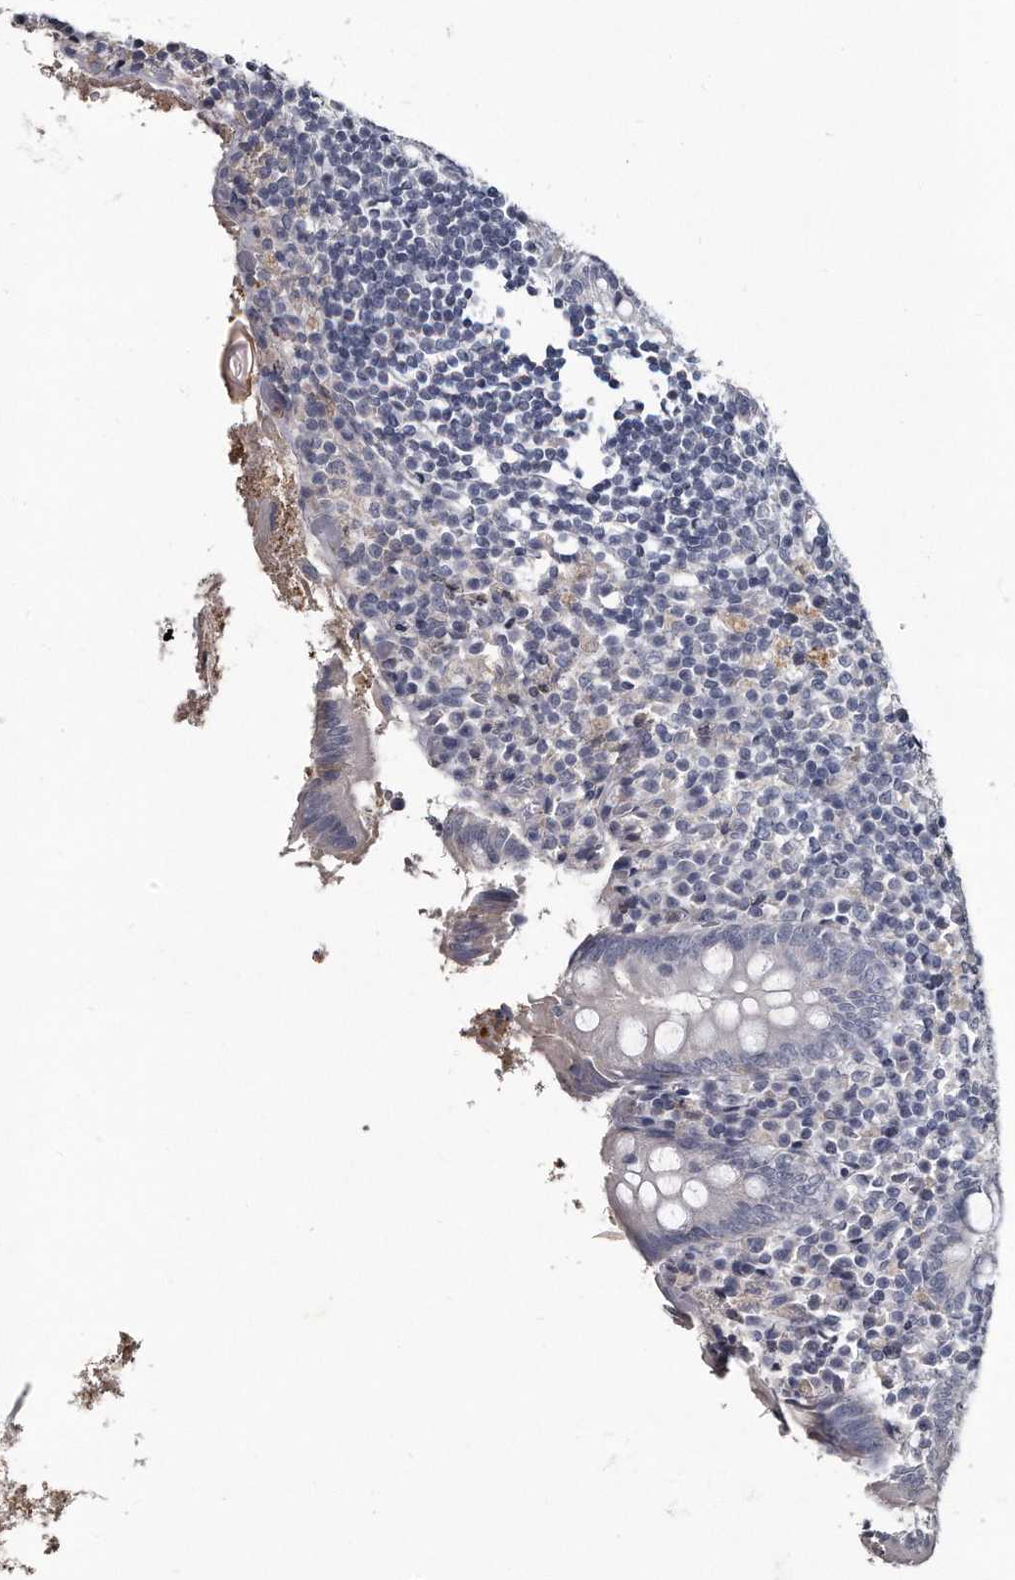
{"staining": {"intensity": "negative", "quantity": "none", "location": "none"}, "tissue": "appendix", "cell_type": "Glandular cells", "image_type": "normal", "snomed": [{"axis": "morphology", "description": "Normal tissue, NOS"}, {"axis": "topography", "description": "Appendix"}], "caption": "Glandular cells show no significant protein positivity in unremarkable appendix. (DAB (3,3'-diaminobenzidine) immunohistochemistry (IHC), high magnification).", "gene": "GAPVD1", "patient": {"sex": "female", "age": 17}}